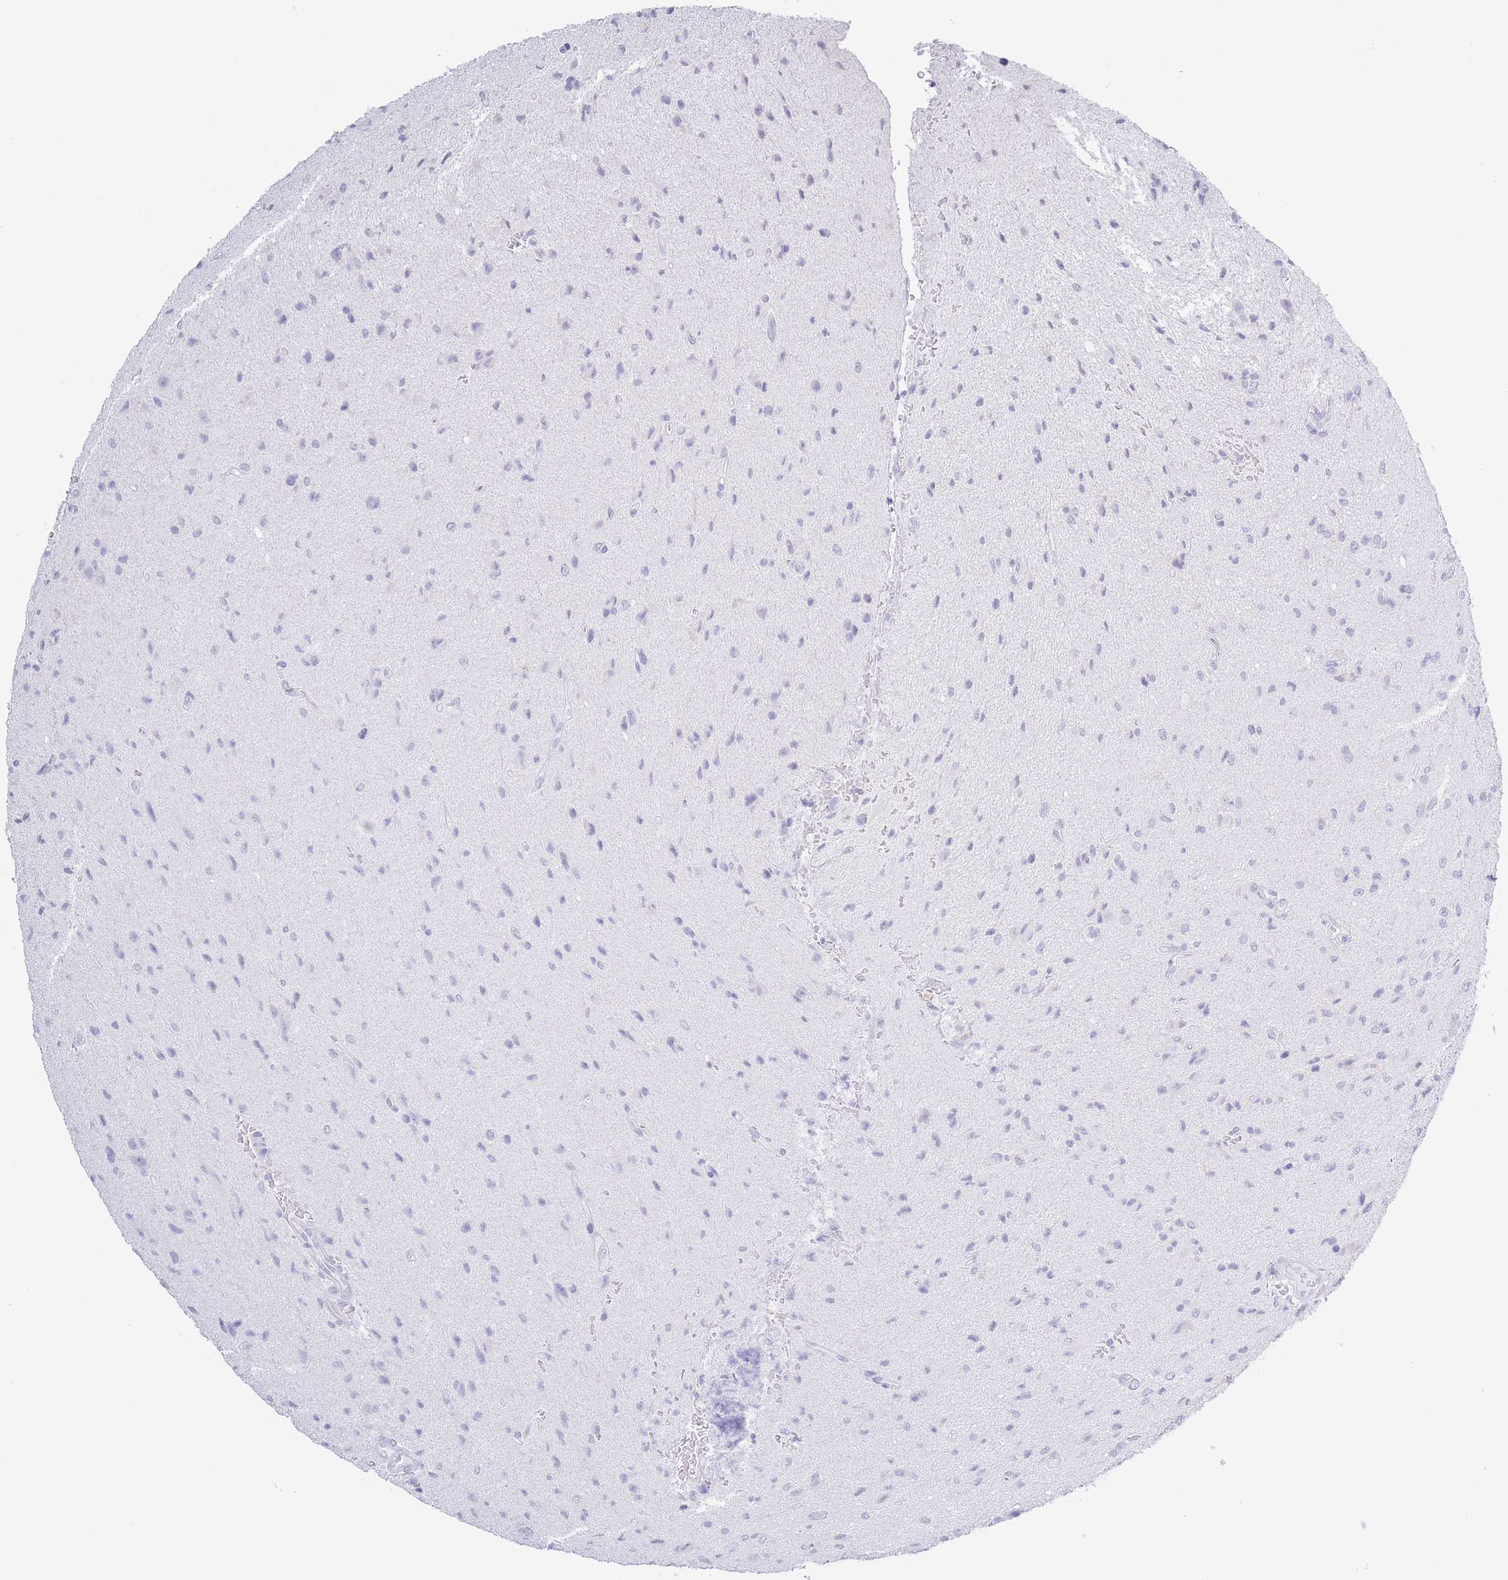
{"staining": {"intensity": "negative", "quantity": "none", "location": "none"}, "tissue": "glioma", "cell_type": "Tumor cells", "image_type": "cancer", "snomed": [{"axis": "morphology", "description": "Glioma, malignant, High grade"}, {"axis": "topography", "description": "Brain"}], "caption": "The histopathology image shows no significant staining in tumor cells of glioma.", "gene": "PKLR", "patient": {"sex": "male", "age": 36}}